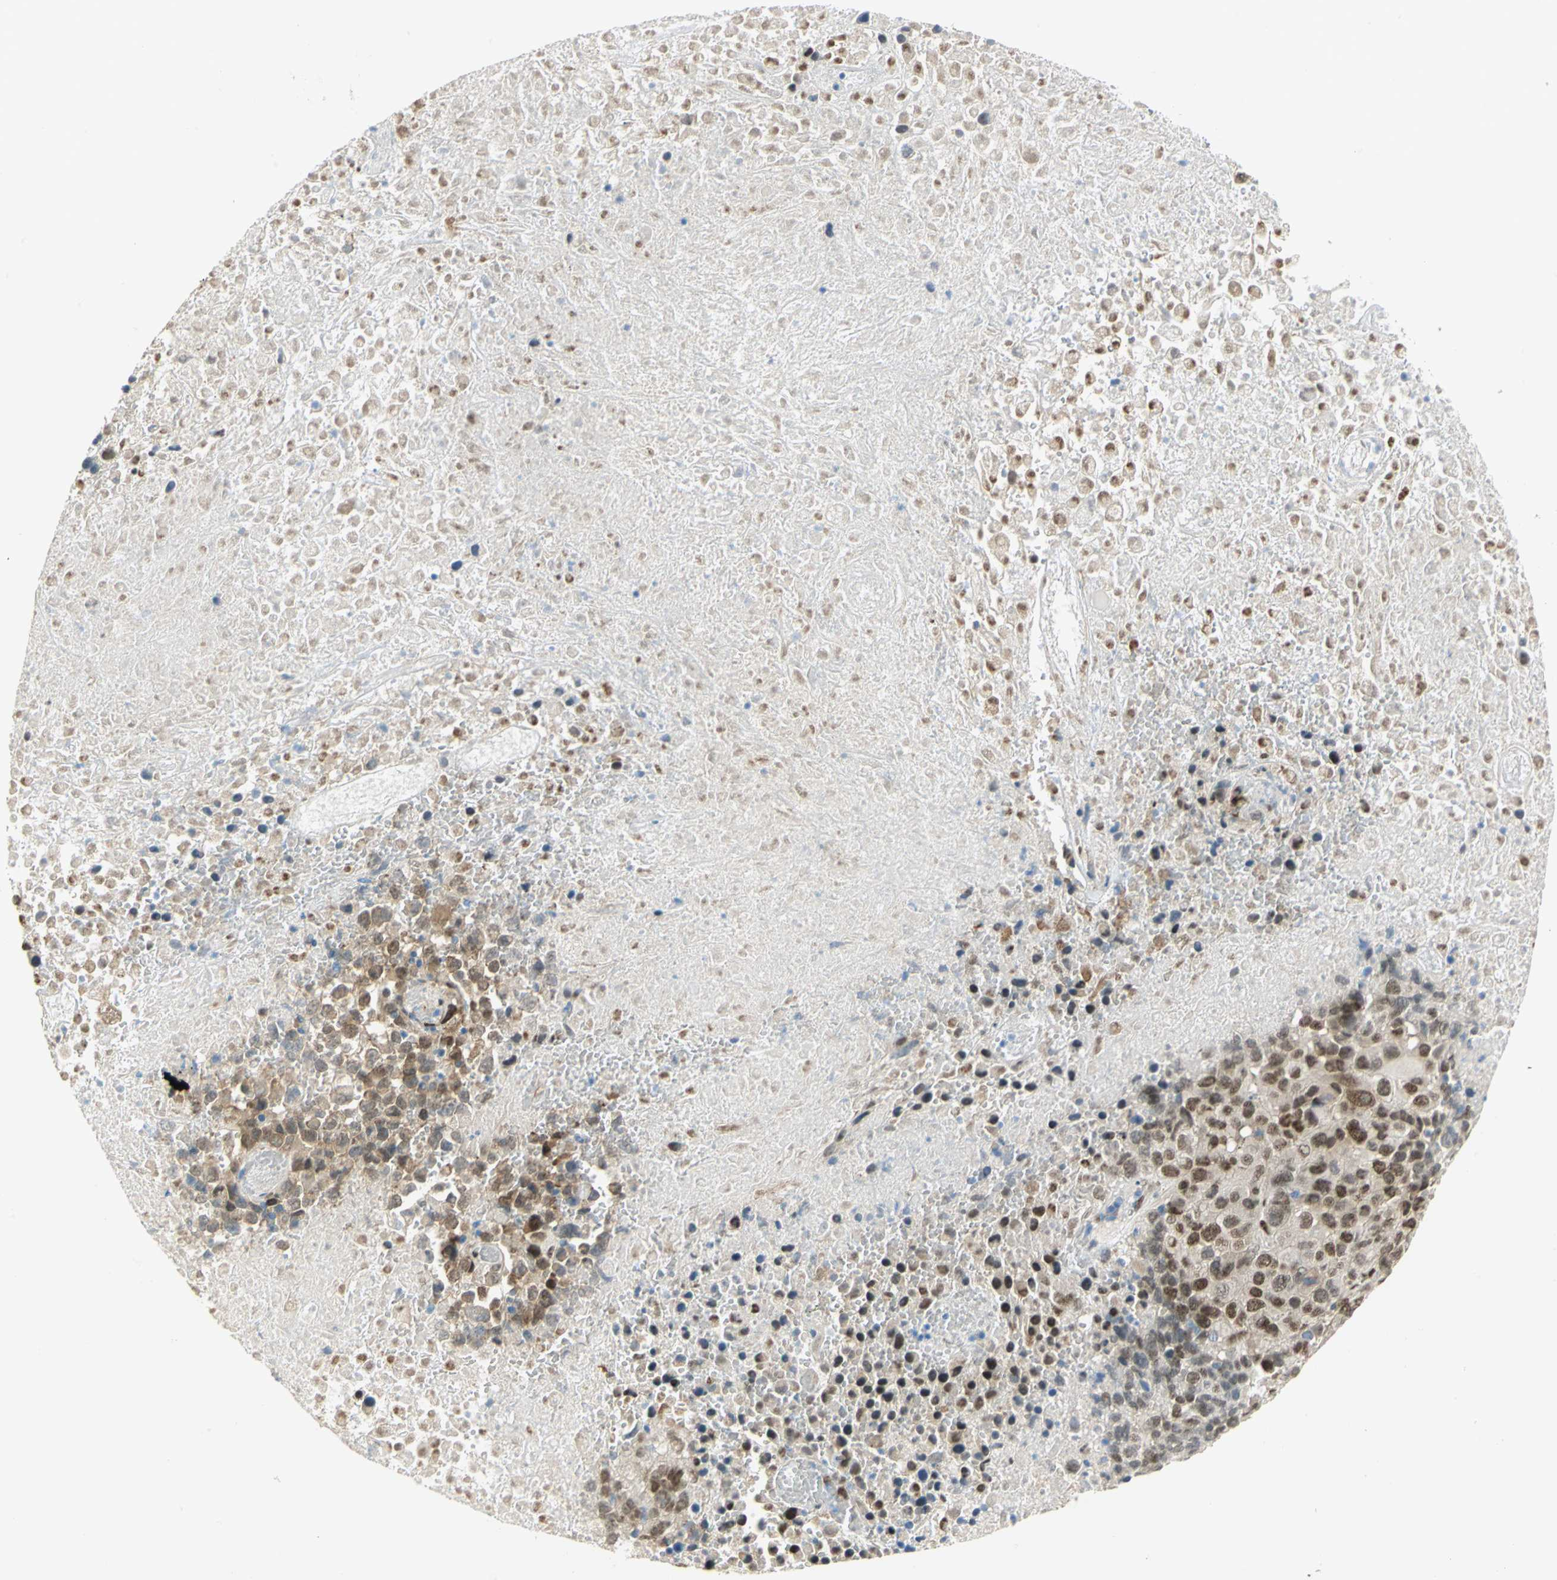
{"staining": {"intensity": "moderate", "quantity": ">75%", "location": "cytoplasmic/membranous,nuclear"}, "tissue": "melanoma", "cell_type": "Tumor cells", "image_type": "cancer", "snomed": [{"axis": "morphology", "description": "Malignant melanoma, Metastatic site"}, {"axis": "topography", "description": "Cerebral cortex"}], "caption": "Tumor cells demonstrate medium levels of moderate cytoplasmic/membranous and nuclear expression in approximately >75% of cells in malignant melanoma (metastatic site). (DAB (3,3'-diaminobenzidine) IHC with brightfield microscopy, high magnification).", "gene": "RBFOX2", "patient": {"sex": "female", "age": 52}}